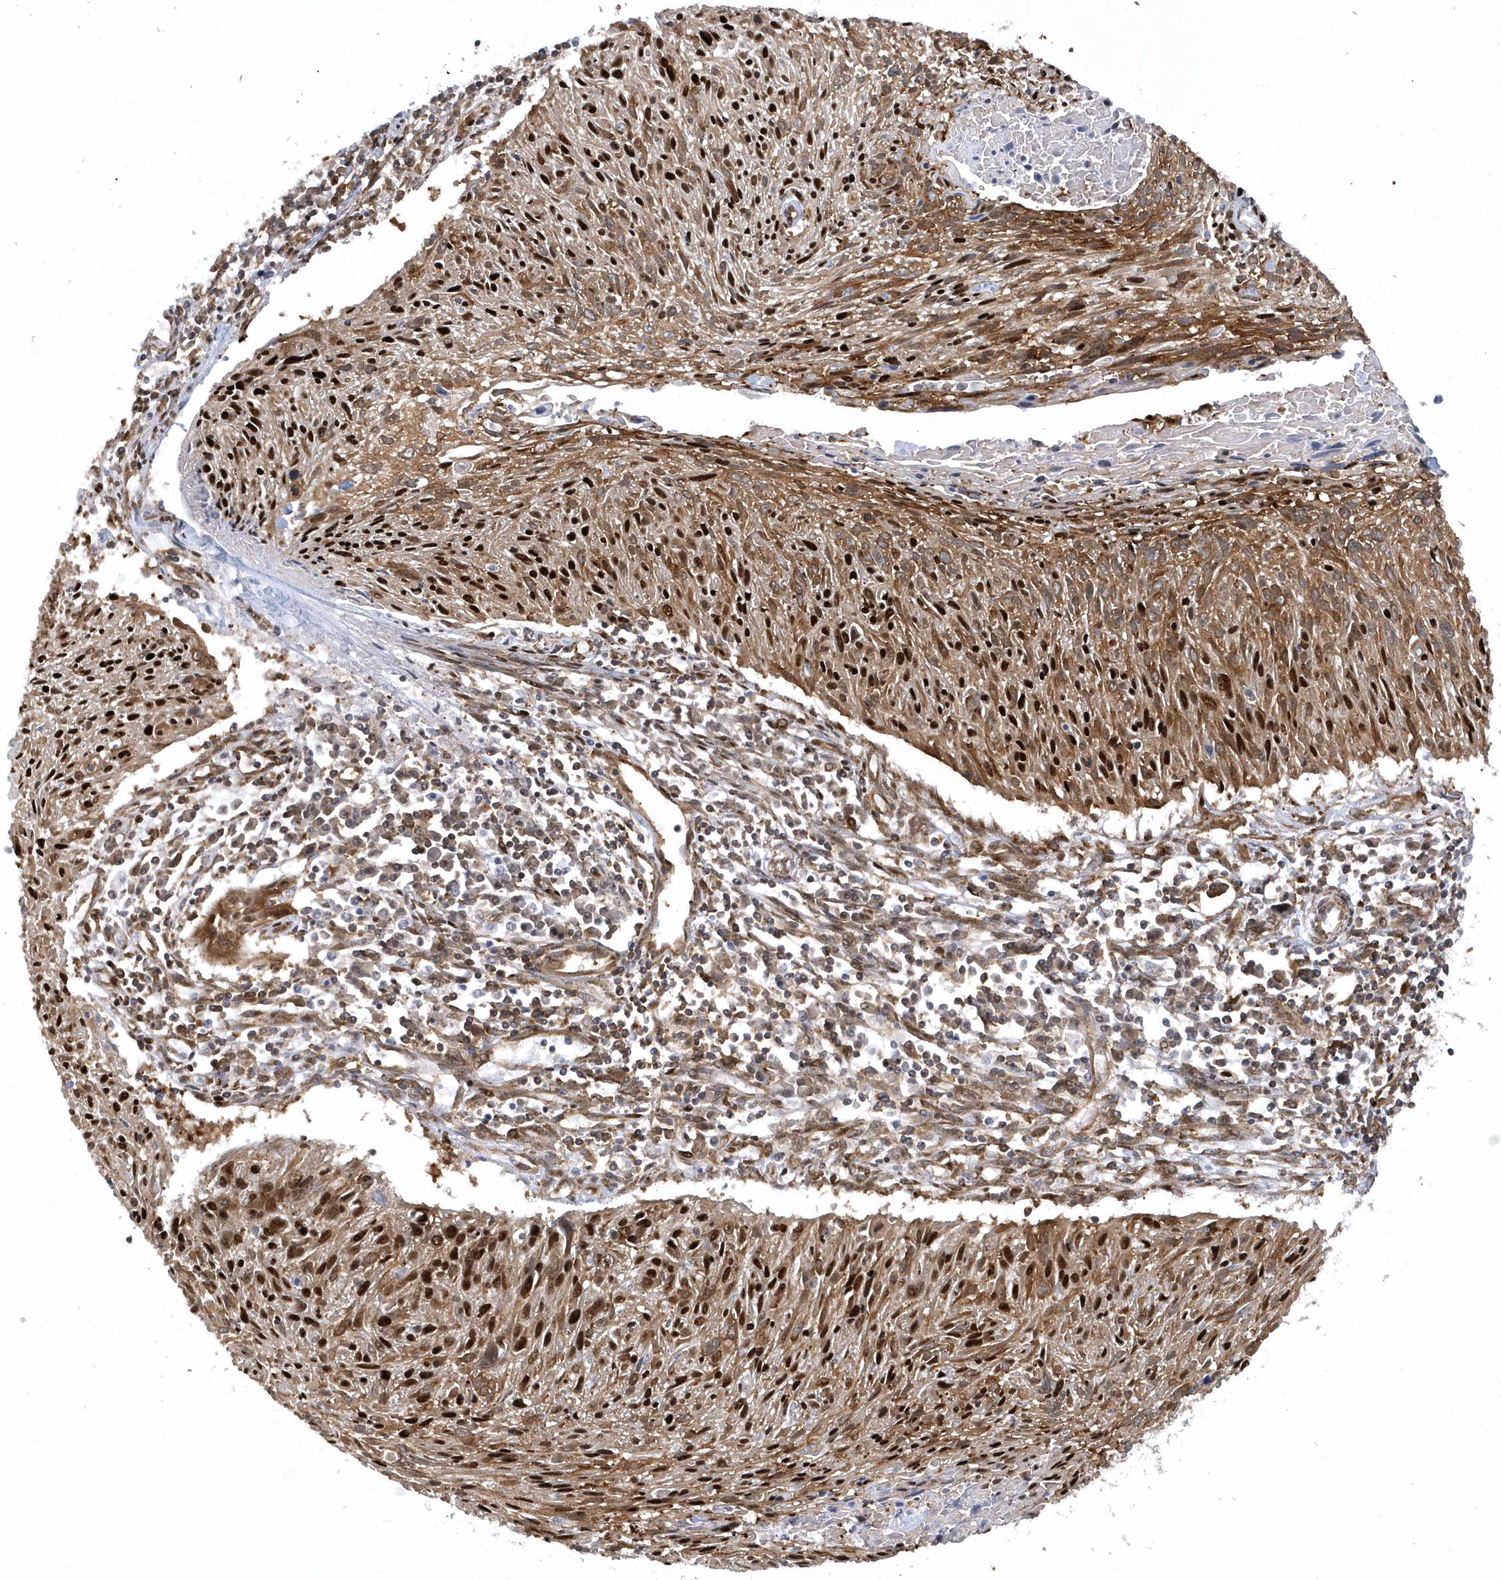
{"staining": {"intensity": "strong", "quantity": ">75%", "location": "cytoplasmic/membranous,nuclear"}, "tissue": "cervical cancer", "cell_type": "Tumor cells", "image_type": "cancer", "snomed": [{"axis": "morphology", "description": "Squamous cell carcinoma, NOS"}, {"axis": "topography", "description": "Cervix"}], "caption": "Protein staining exhibits strong cytoplasmic/membranous and nuclear positivity in approximately >75% of tumor cells in cervical cancer (squamous cell carcinoma). The staining was performed using DAB (3,3'-diaminobenzidine), with brown indicating positive protein expression. Nuclei are stained blue with hematoxylin.", "gene": "PHF1", "patient": {"sex": "female", "age": 51}}